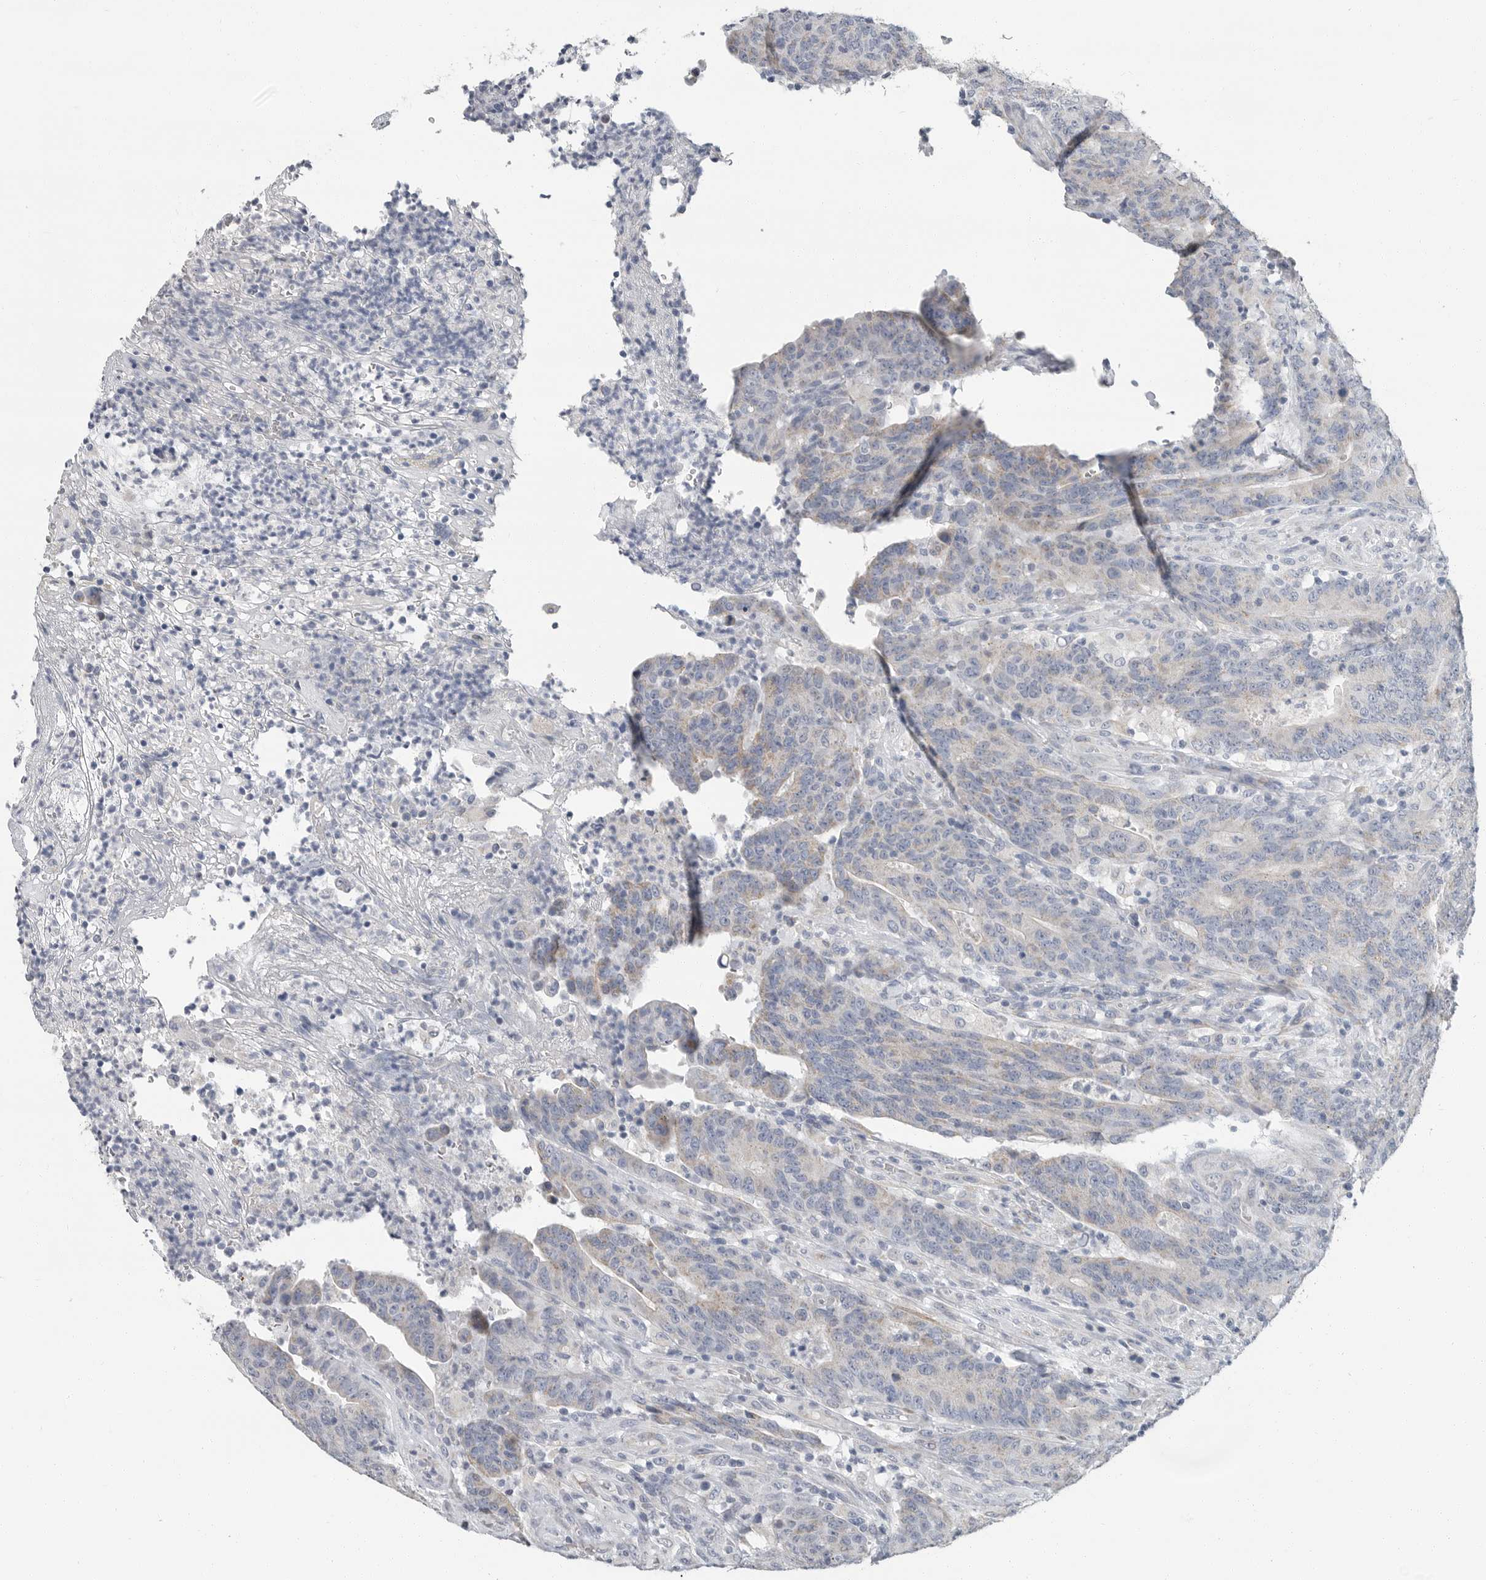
{"staining": {"intensity": "weak", "quantity": "<25%", "location": "cytoplasmic/membranous"}, "tissue": "colorectal cancer", "cell_type": "Tumor cells", "image_type": "cancer", "snomed": [{"axis": "morphology", "description": "Normal tissue, NOS"}, {"axis": "morphology", "description": "Adenocarcinoma, NOS"}, {"axis": "topography", "description": "Colon"}], "caption": "High power microscopy histopathology image of an IHC micrograph of colorectal adenocarcinoma, revealing no significant staining in tumor cells.", "gene": "PLN", "patient": {"sex": "female", "age": 75}}